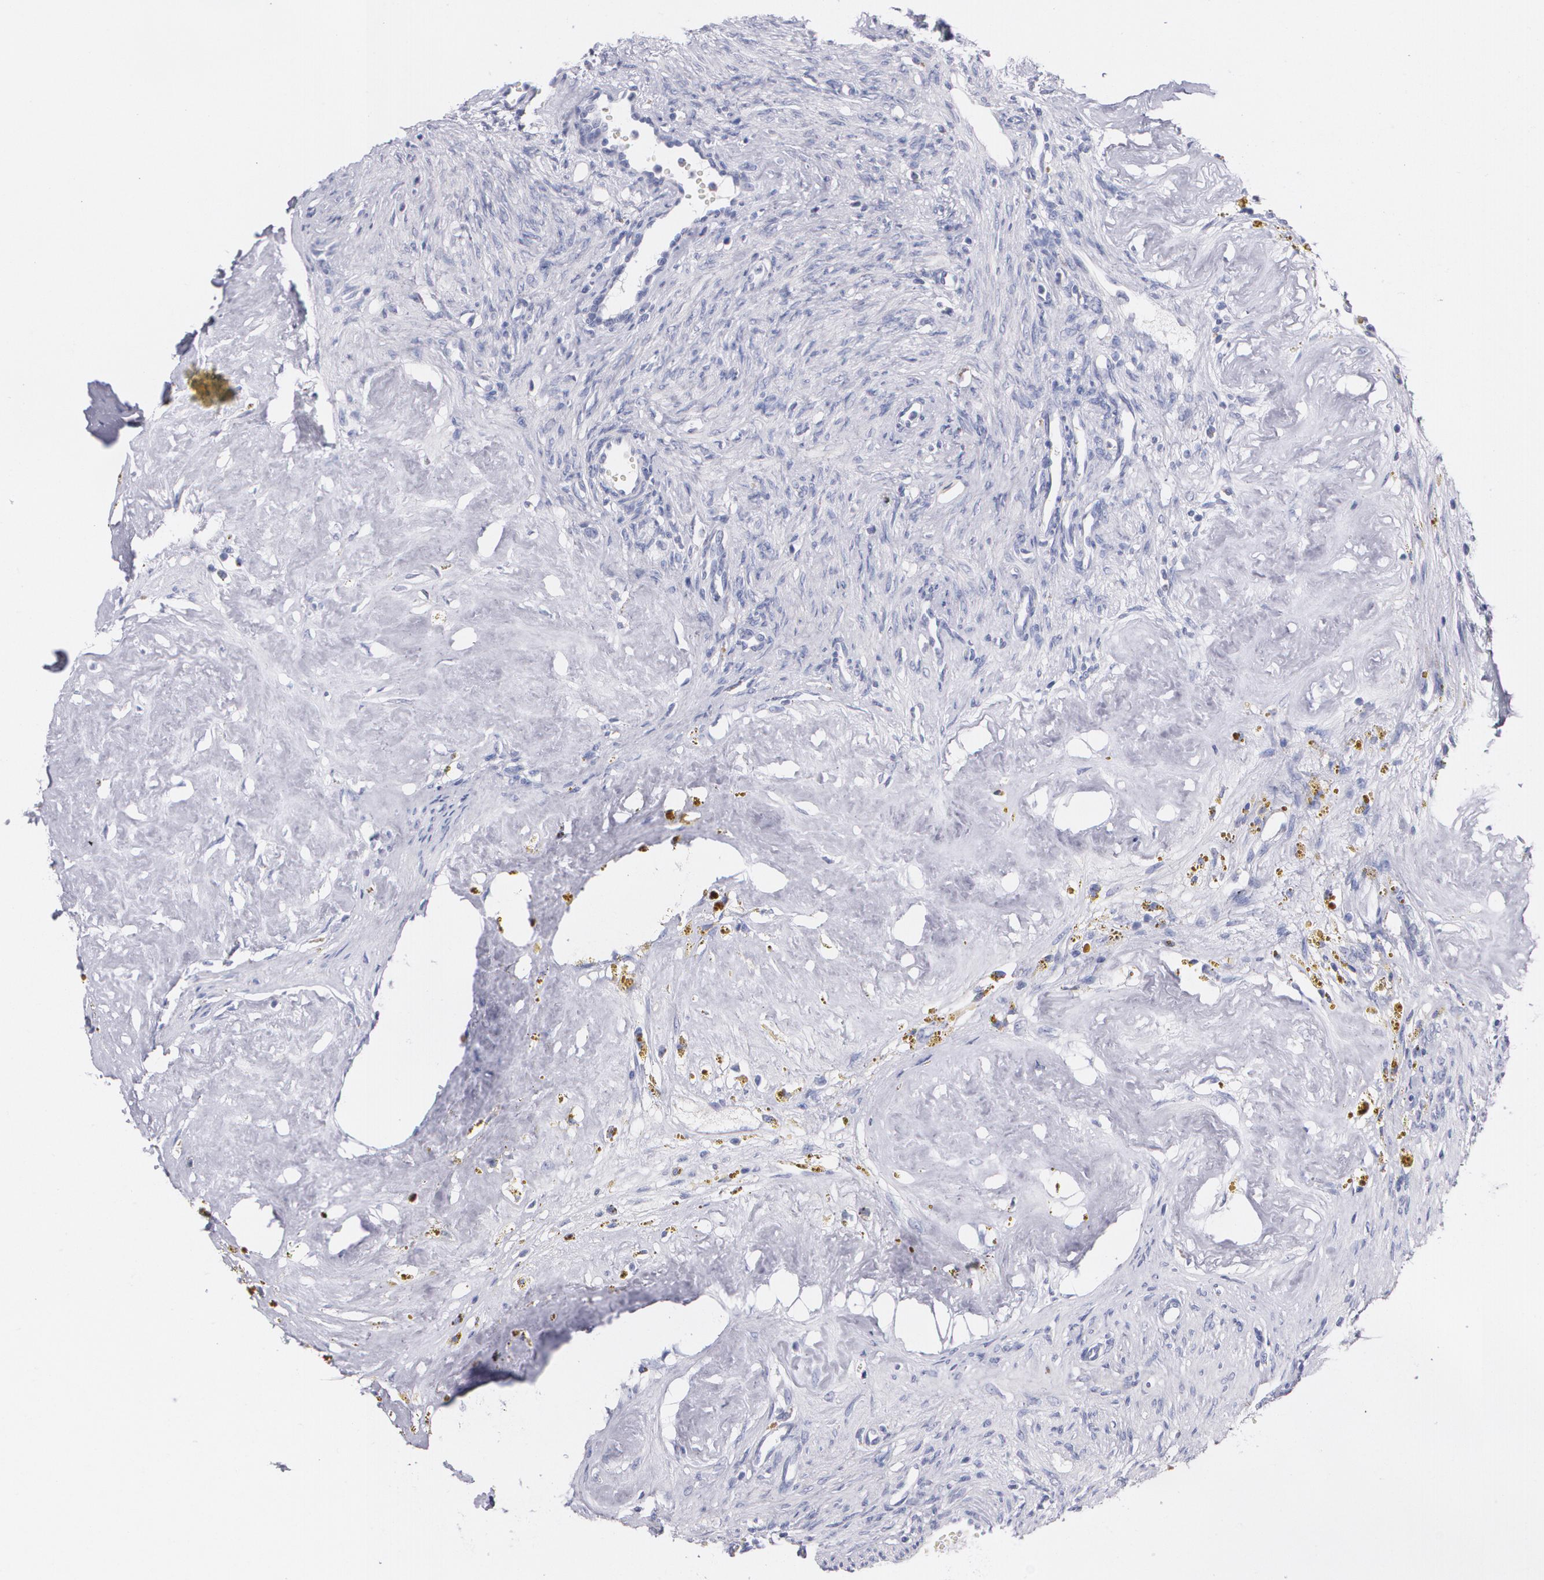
{"staining": {"intensity": "negative", "quantity": "none", "location": "none"}, "tissue": "ovary", "cell_type": "Follicle cells", "image_type": "normal", "snomed": [{"axis": "morphology", "description": "Normal tissue, NOS"}, {"axis": "topography", "description": "Ovary"}], "caption": "There is no significant positivity in follicle cells of ovary. (DAB (3,3'-diaminobenzidine) immunohistochemistry visualized using brightfield microscopy, high magnification).", "gene": "HMMR", "patient": {"sex": "female", "age": 33}}